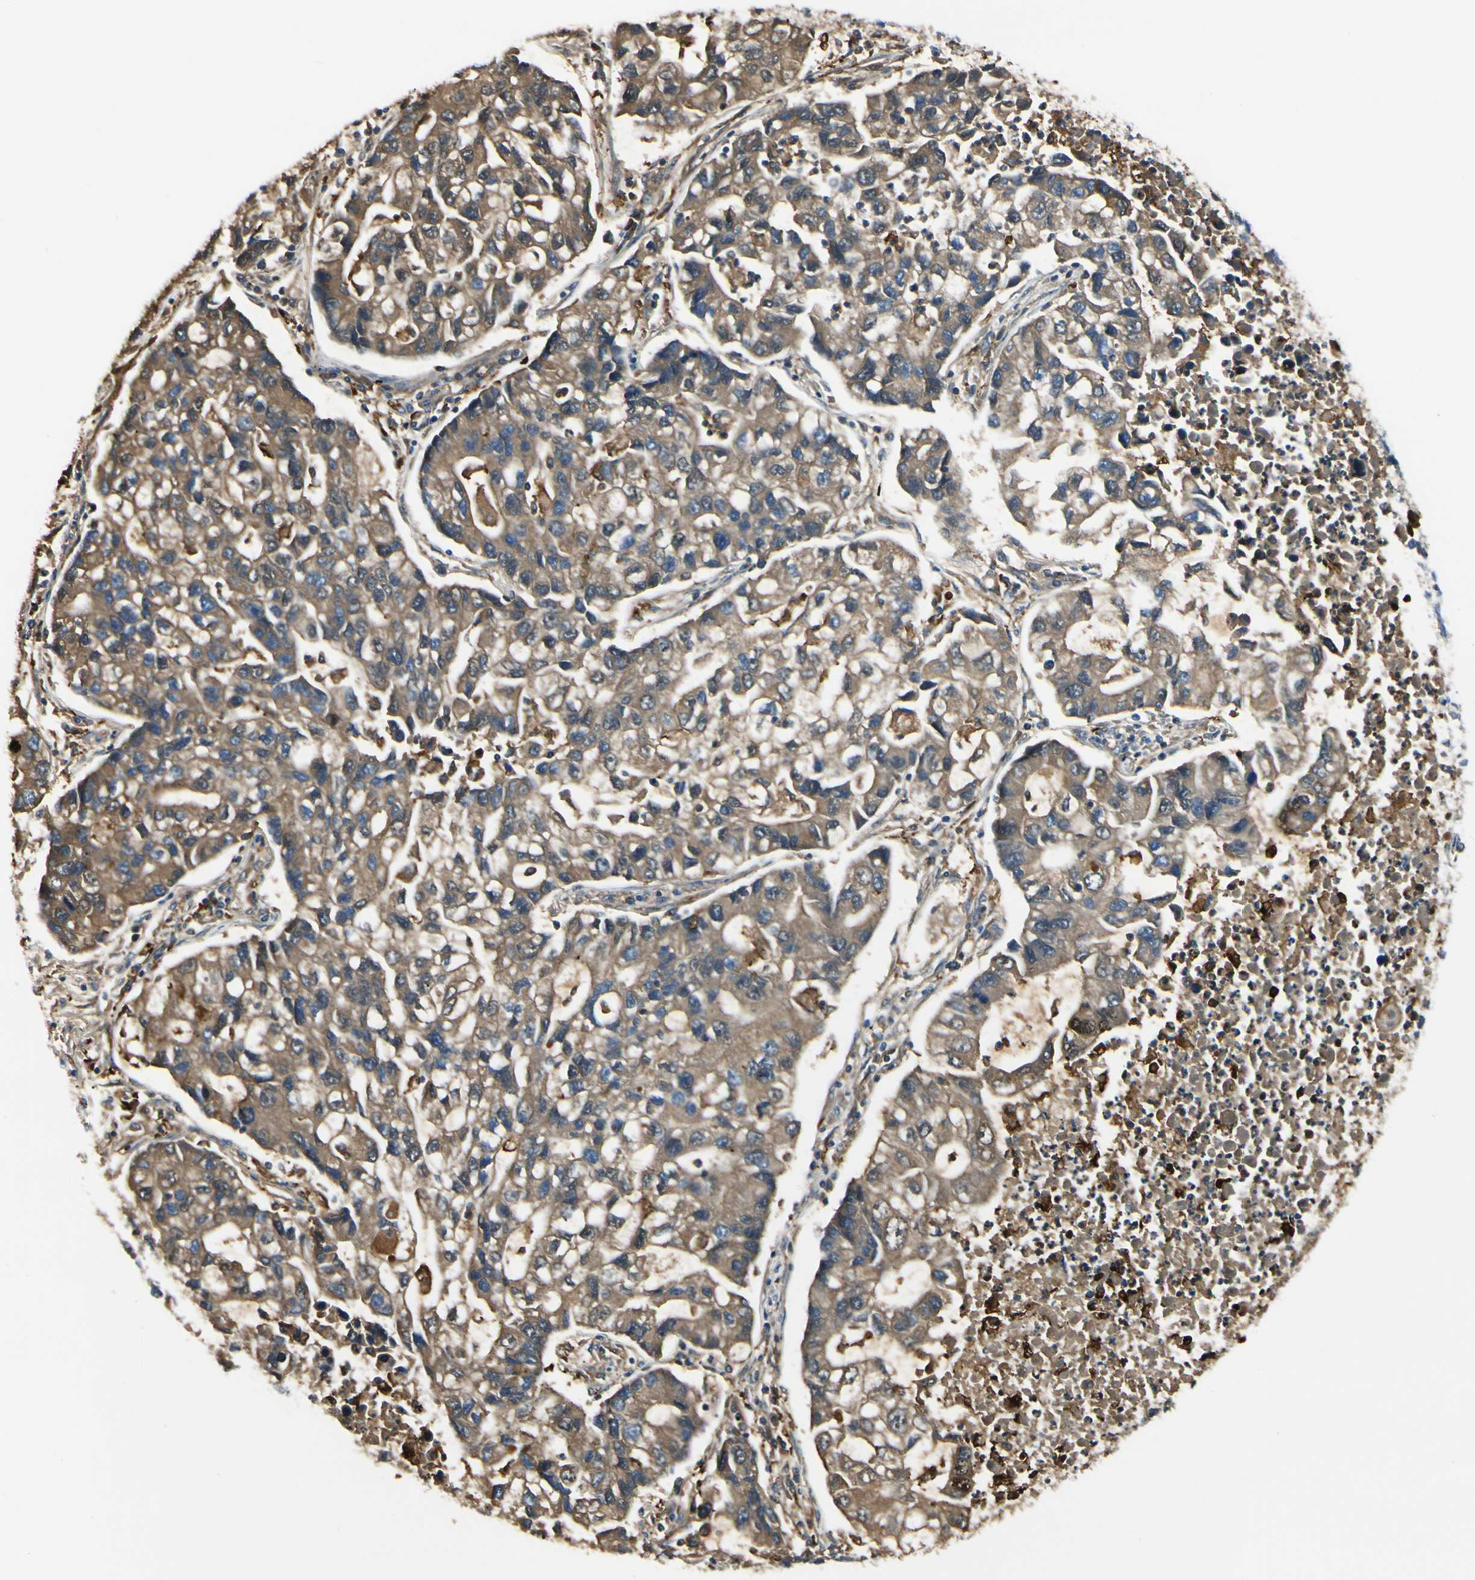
{"staining": {"intensity": "moderate", "quantity": ">75%", "location": "cytoplasmic/membranous"}, "tissue": "lung cancer", "cell_type": "Tumor cells", "image_type": "cancer", "snomed": [{"axis": "morphology", "description": "Adenocarcinoma, NOS"}, {"axis": "topography", "description": "Lung"}], "caption": "Moderate cytoplasmic/membranous protein staining is appreciated in about >75% of tumor cells in lung cancer. The staining was performed using DAB (3,3'-diaminobenzidine), with brown indicating positive protein expression. Nuclei are stained blue with hematoxylin.", "gene": "FTH1", "patient": {"sex": "female", "age": 51}}